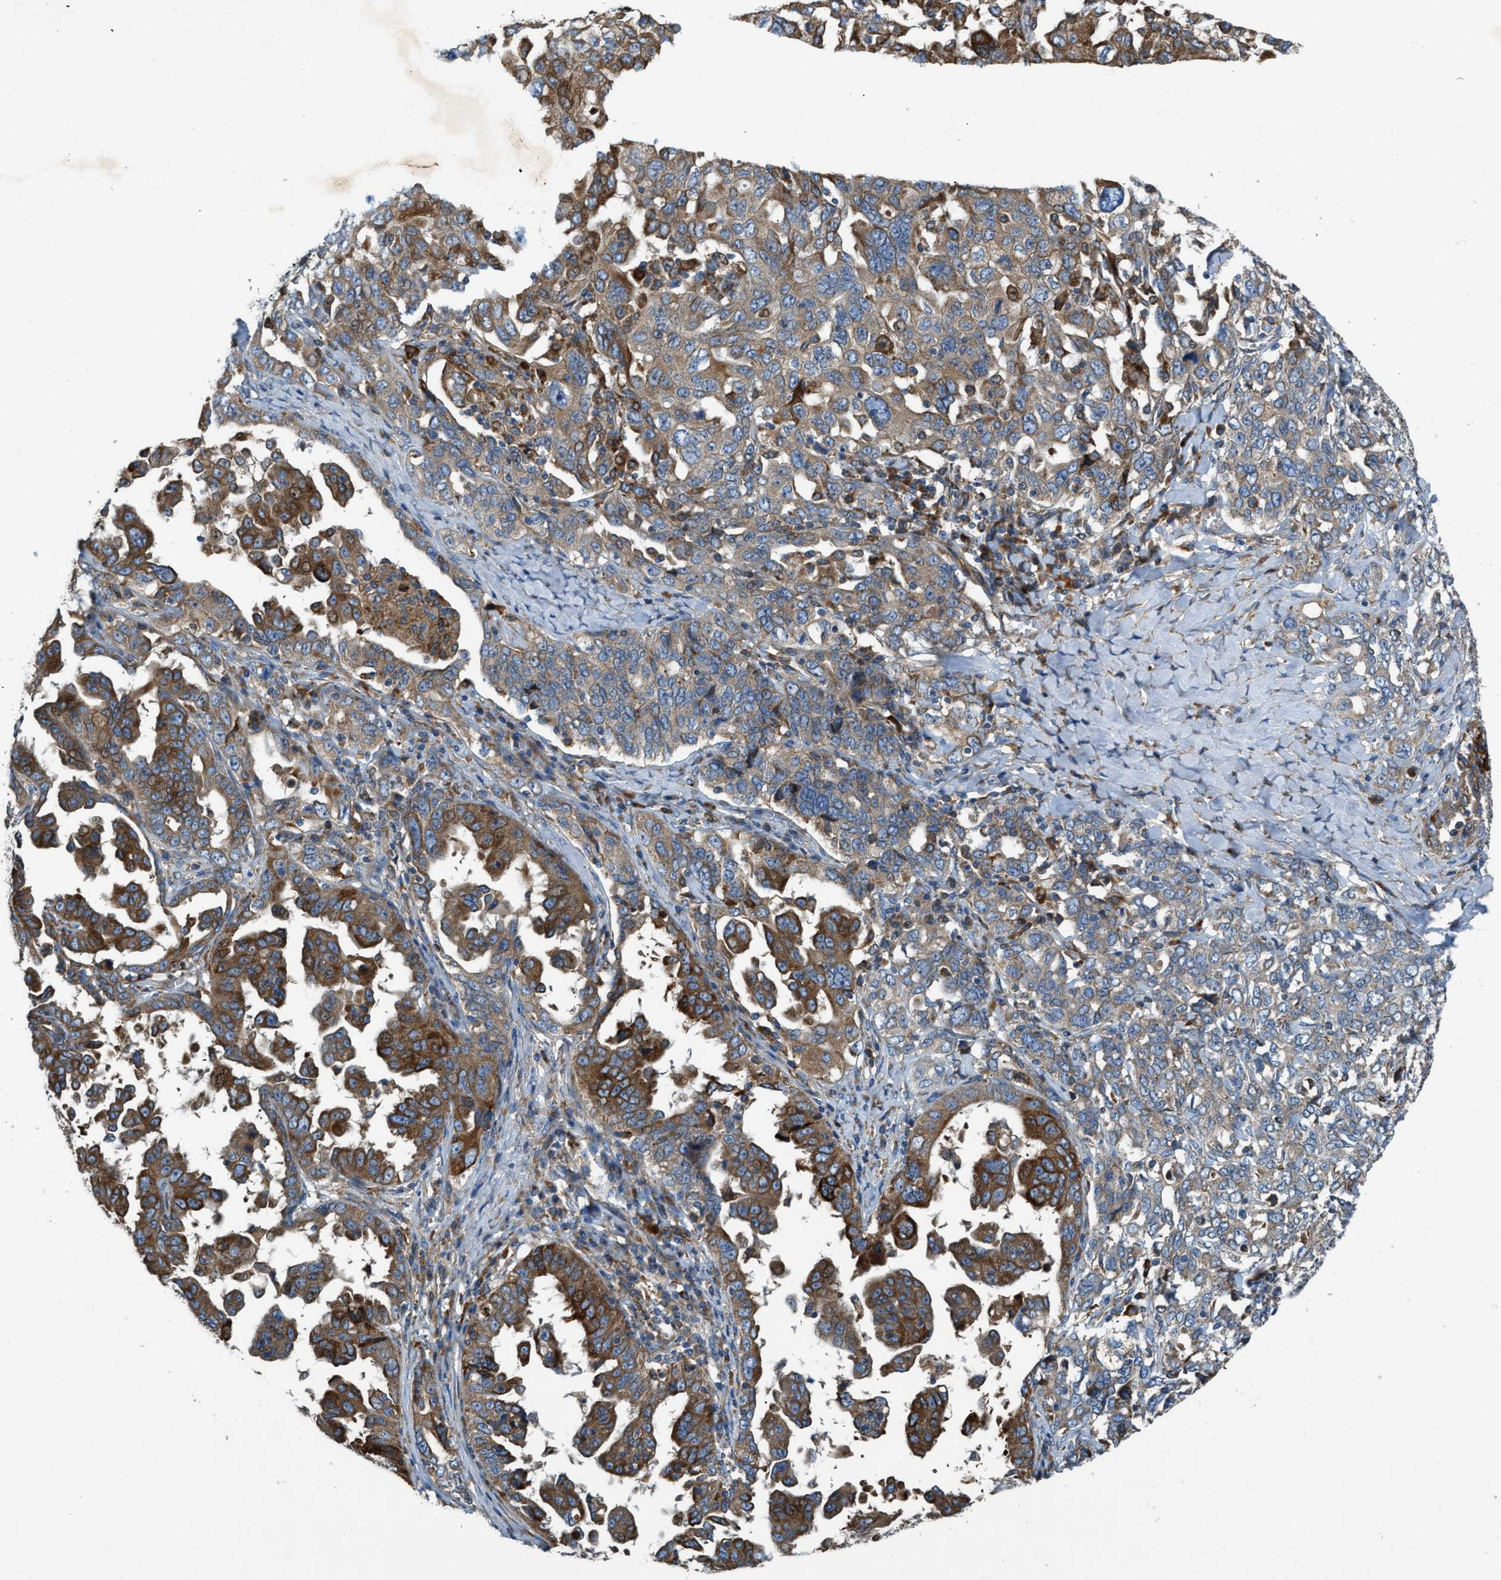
{"staining": {"intensity": "strong", "quantity": "25%-75%", "location": "cytoplasmic/membranous"}, "tissue": "ovarian cancer", "cell_type": "Tumor cells", "image_type": "cancer", "snomed": [{"axis": "morphology", "description": "Carcinoma, endometroid"}, {"axis": "topography", "description": "Ovary"}], "caption": "About 25%-75% of tumor cells in ovarian cancer (endometroid carcinoma) display strong cytoplasmic/membranous protein positivity as visualized by brown immunohistochemical staining.", "gene": "TMEM68", "patient": {"sex": "female", "age": 62}}